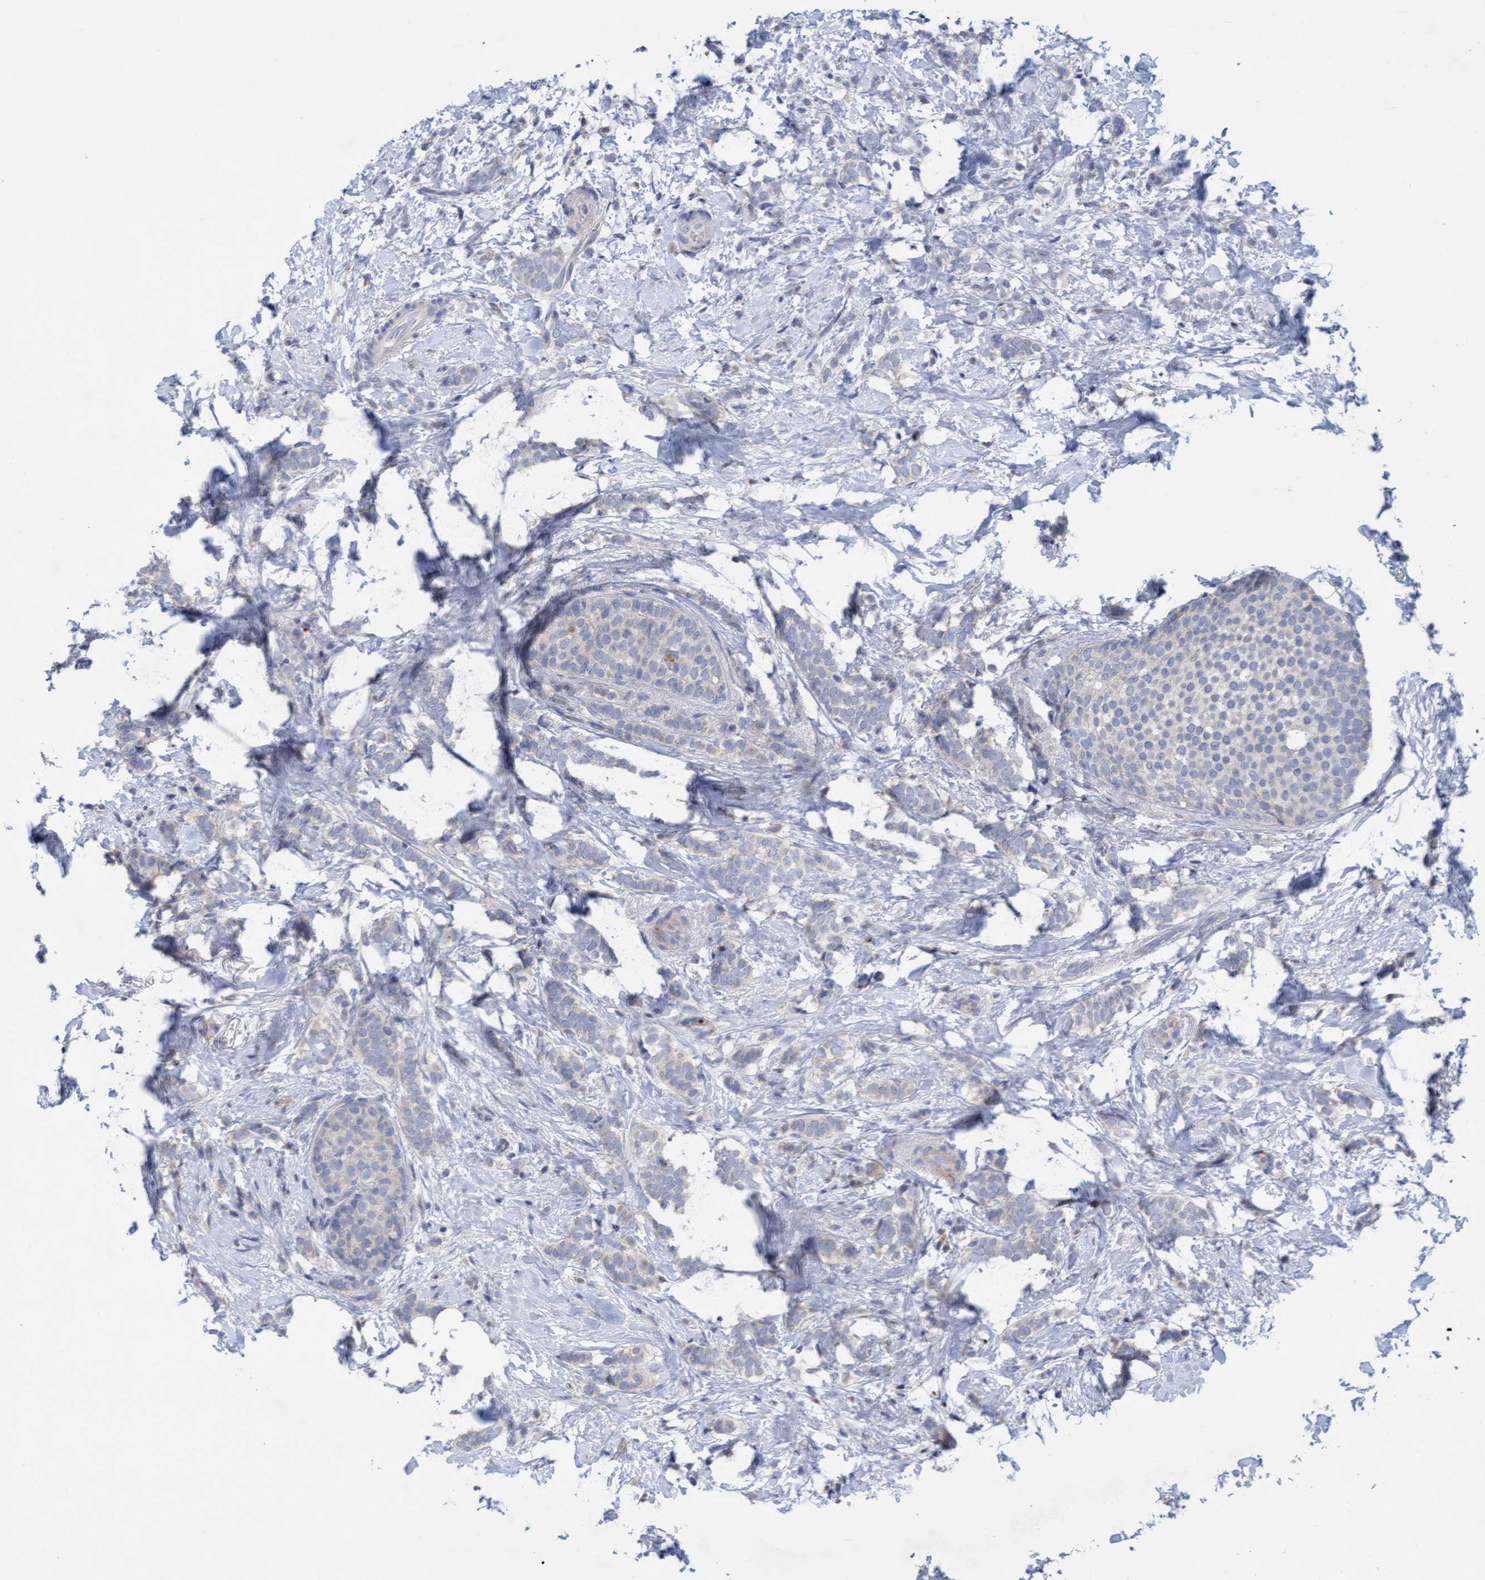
{"staining": {"intensity": "negative", "quantity": "none", "location": "none"}, "tissue": "breast cancer", "cell_type": "Tumor cells", "image_type": "cancer", "snomed": [{"axis": "morphology", "description": "Lobular carcinoma"}, {"axis": "topography", "description": "Breast"}], "caption": "Tumor cells are negative for protein expression in human breast cancer. (DAB (3,3'-diaminobenzidine) IHC with hematoxylin counter stain).", "gene": "SLC28A3", "patient": {"sex": "female", "age": 50}}